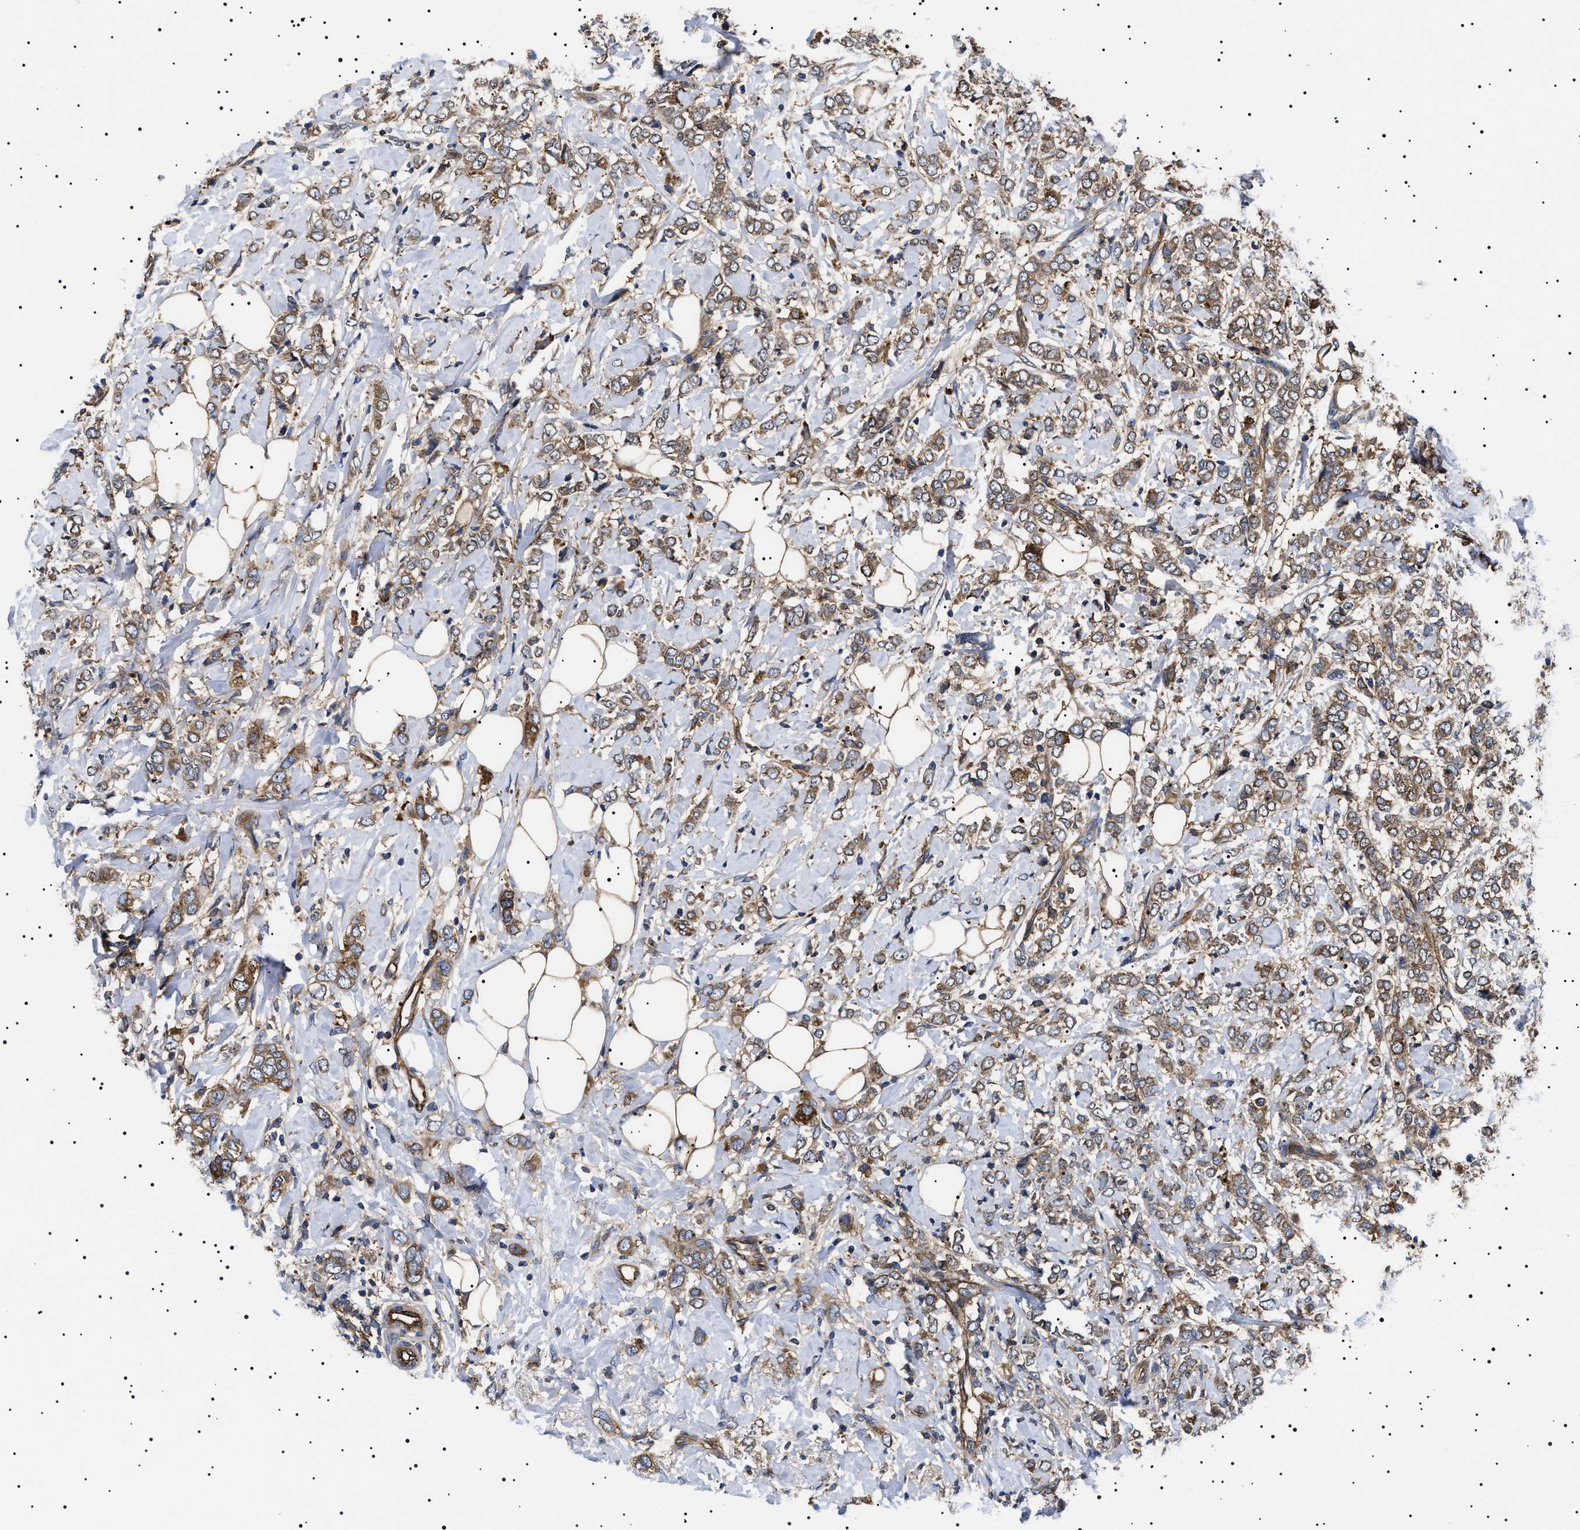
{"staining": {"intensity": "moderate", "quantity": ">75%", "location": "cytoplasmic/membranous"}, "tissue": "breast cancer", "cell_type": "Tumor cells", "image_type": "cancer", "snomed": [{"axis": "morphology", "description": "Normal tissue, NOS"}, {"axis": "morphology", "description": "Lobular carcinoma"}, {"axis": "topography", "description": "Breast"}], "caption": "Protein staining of breast cancer tissue displays moderate cytoplasmic/membranous positivity in approximately >75% of tumor cells. The staining is performed using DAB brown chromogen to label protein expression. The nuclei are counter-stained blue using hematoxylin.", "gene": "TPP2", "patient": {"sex": "female", "age": 47}}